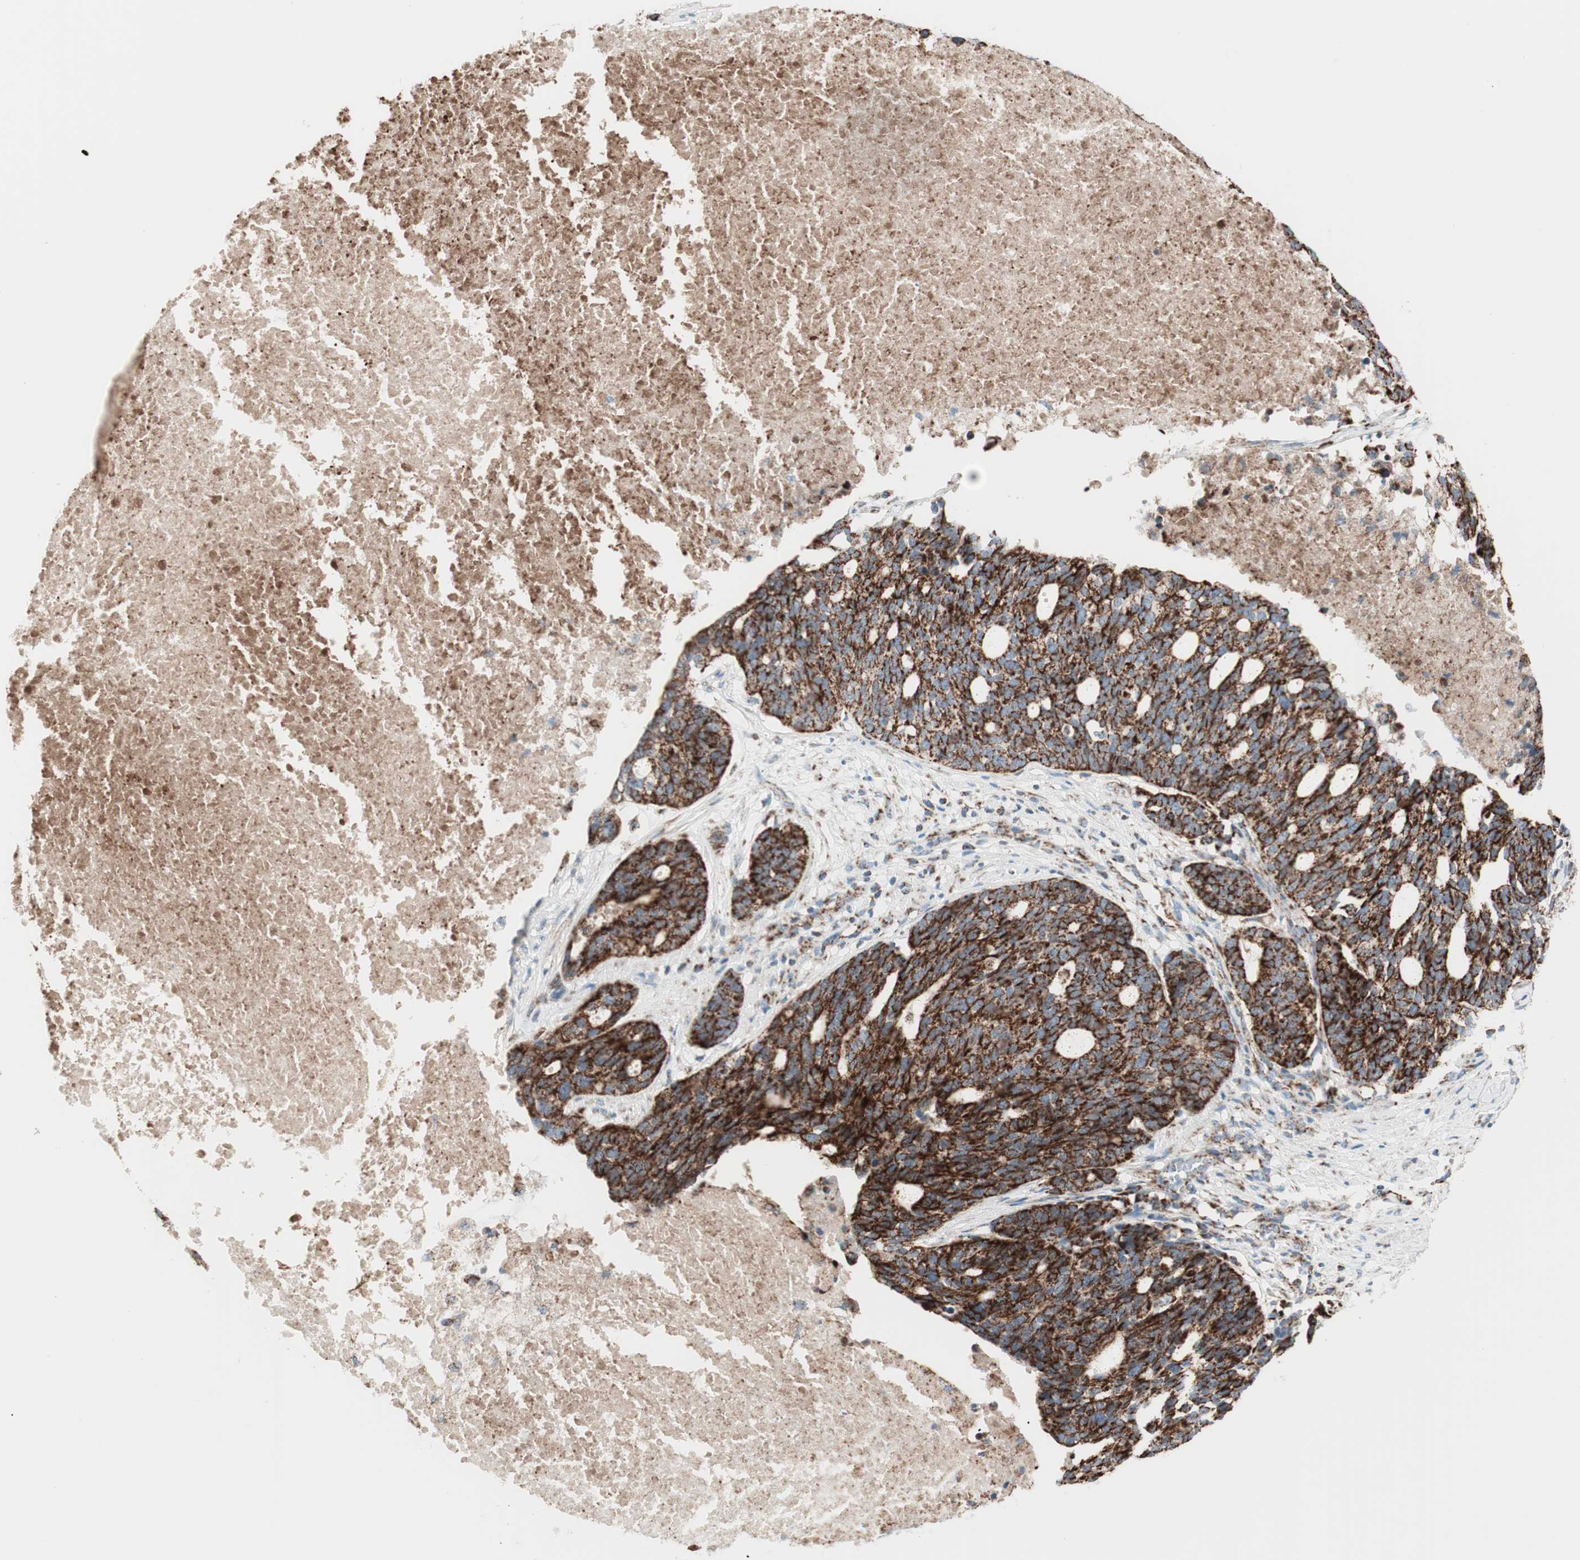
{"staining": {"intensity": "strong", "quantity": ">75%", "location": "cytoplasmic/membranous"}, "tissue": "ovarian cancer", "cell_type": "Tumor cells", "image_type": "cancer", "snomed": [{"axis": "morphology", "description": "Cystadenocarcinoma, serous, NOS"}, {"axis": "topography", "description": "Ovary"}], "caption": "Tumor cells show strong cytoplasmic/membranous staining in about >75% of cells in serous cystadenocarcinoma (ovarian).", "gene": "TOMM20", "patient": {"sex": "female", "age": 59}}